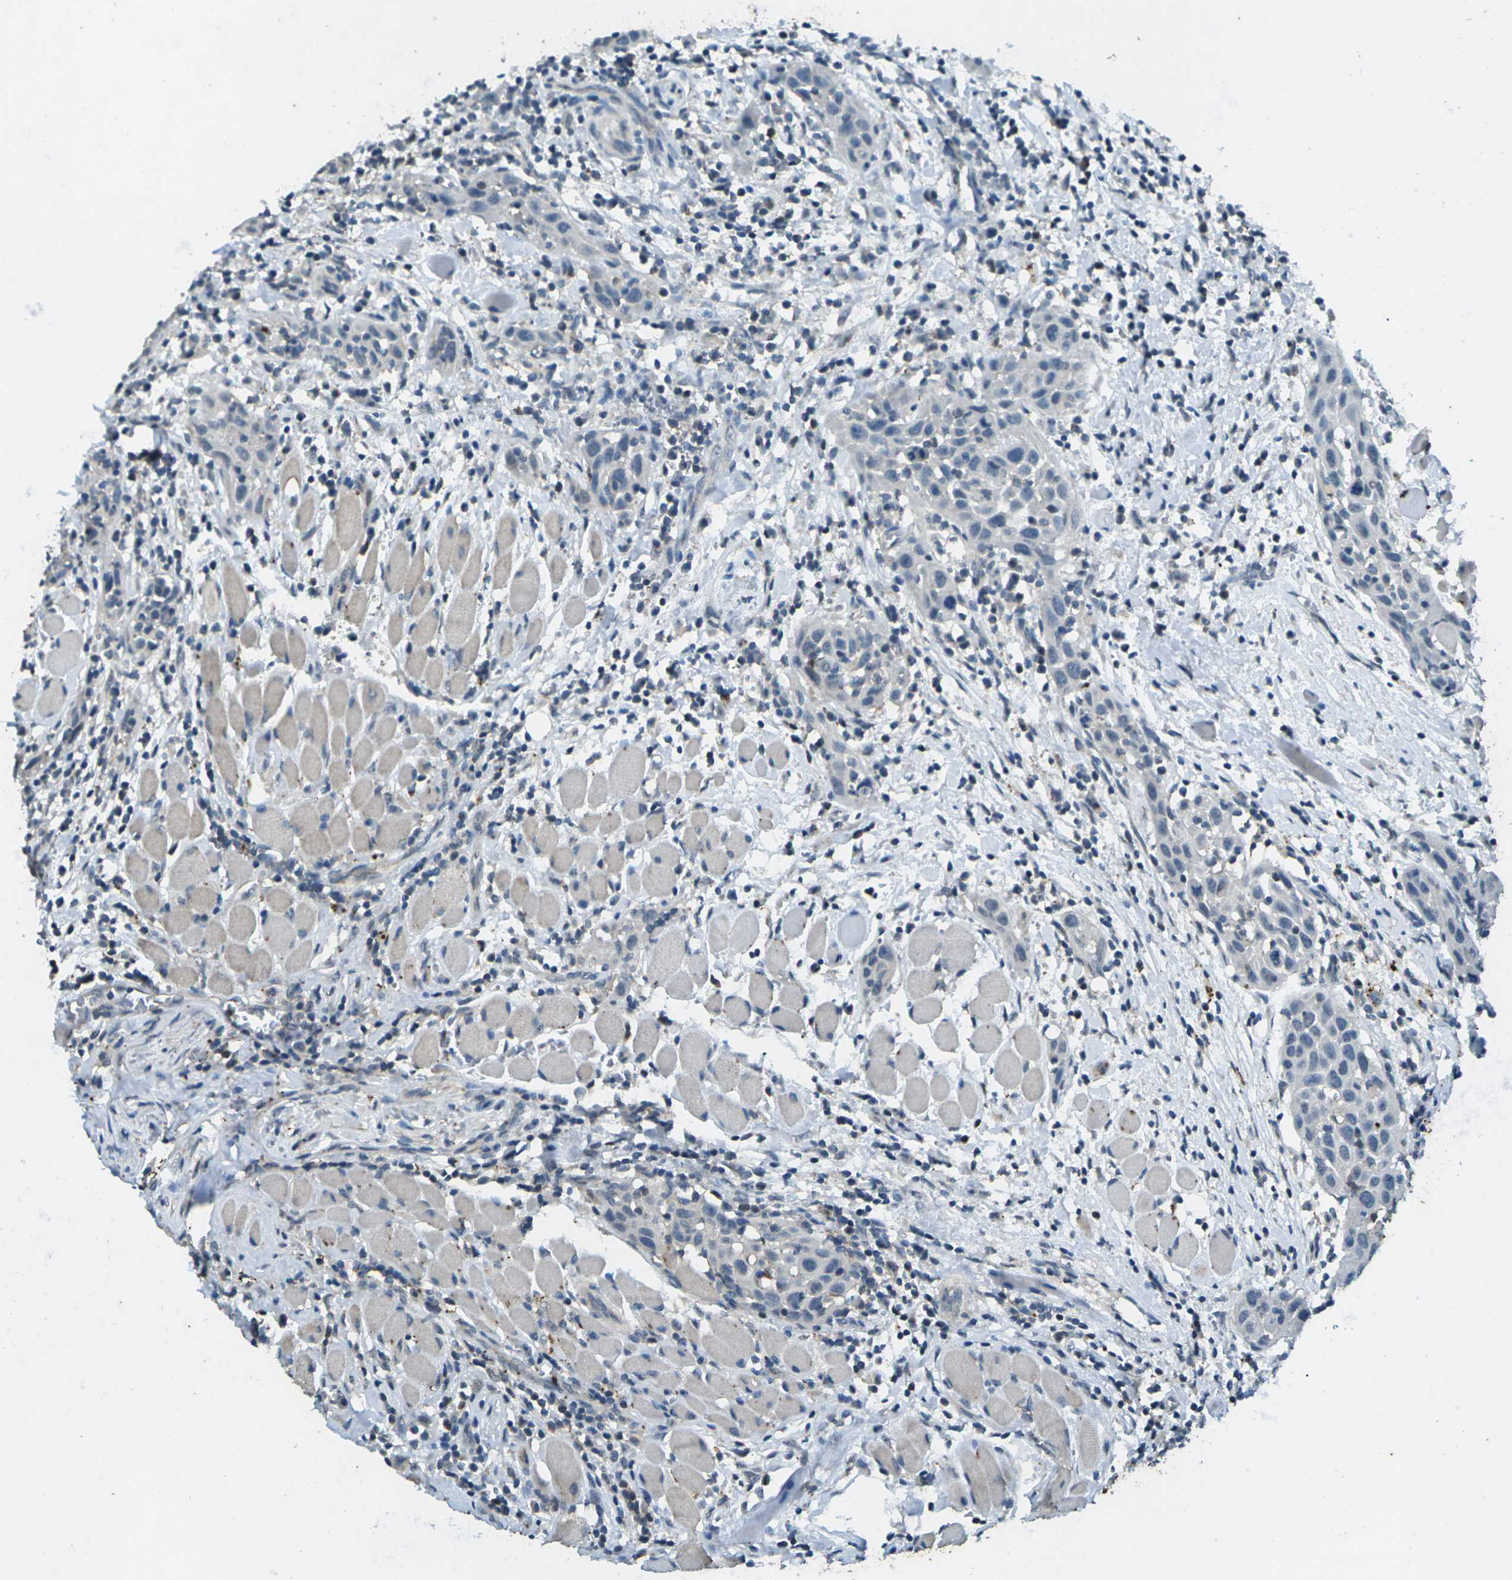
{"staining": {"intensity": "negative", "quantity": "none", "location": "none"}, "tissue": "head and neck cancer", "cell_type": "Tumor cells", "image_type": "cancer", "snomed": [{"axis": "morphology", "description": "Squamous cell carcinoma, NOS"}, {"axis": "topography", "description": "Oral tissue"}, {"axis": "topography", "description": "Head-Neck"}], "caption": "Immunohistochemical staining of human head and neck squamous cell carcinoma displays no significant staining in tumor cells. (DAB IHC with hematoxylin counter stain).", "gene": "SIGLEC14", "patient": {"sex": "female", "age": 50}}